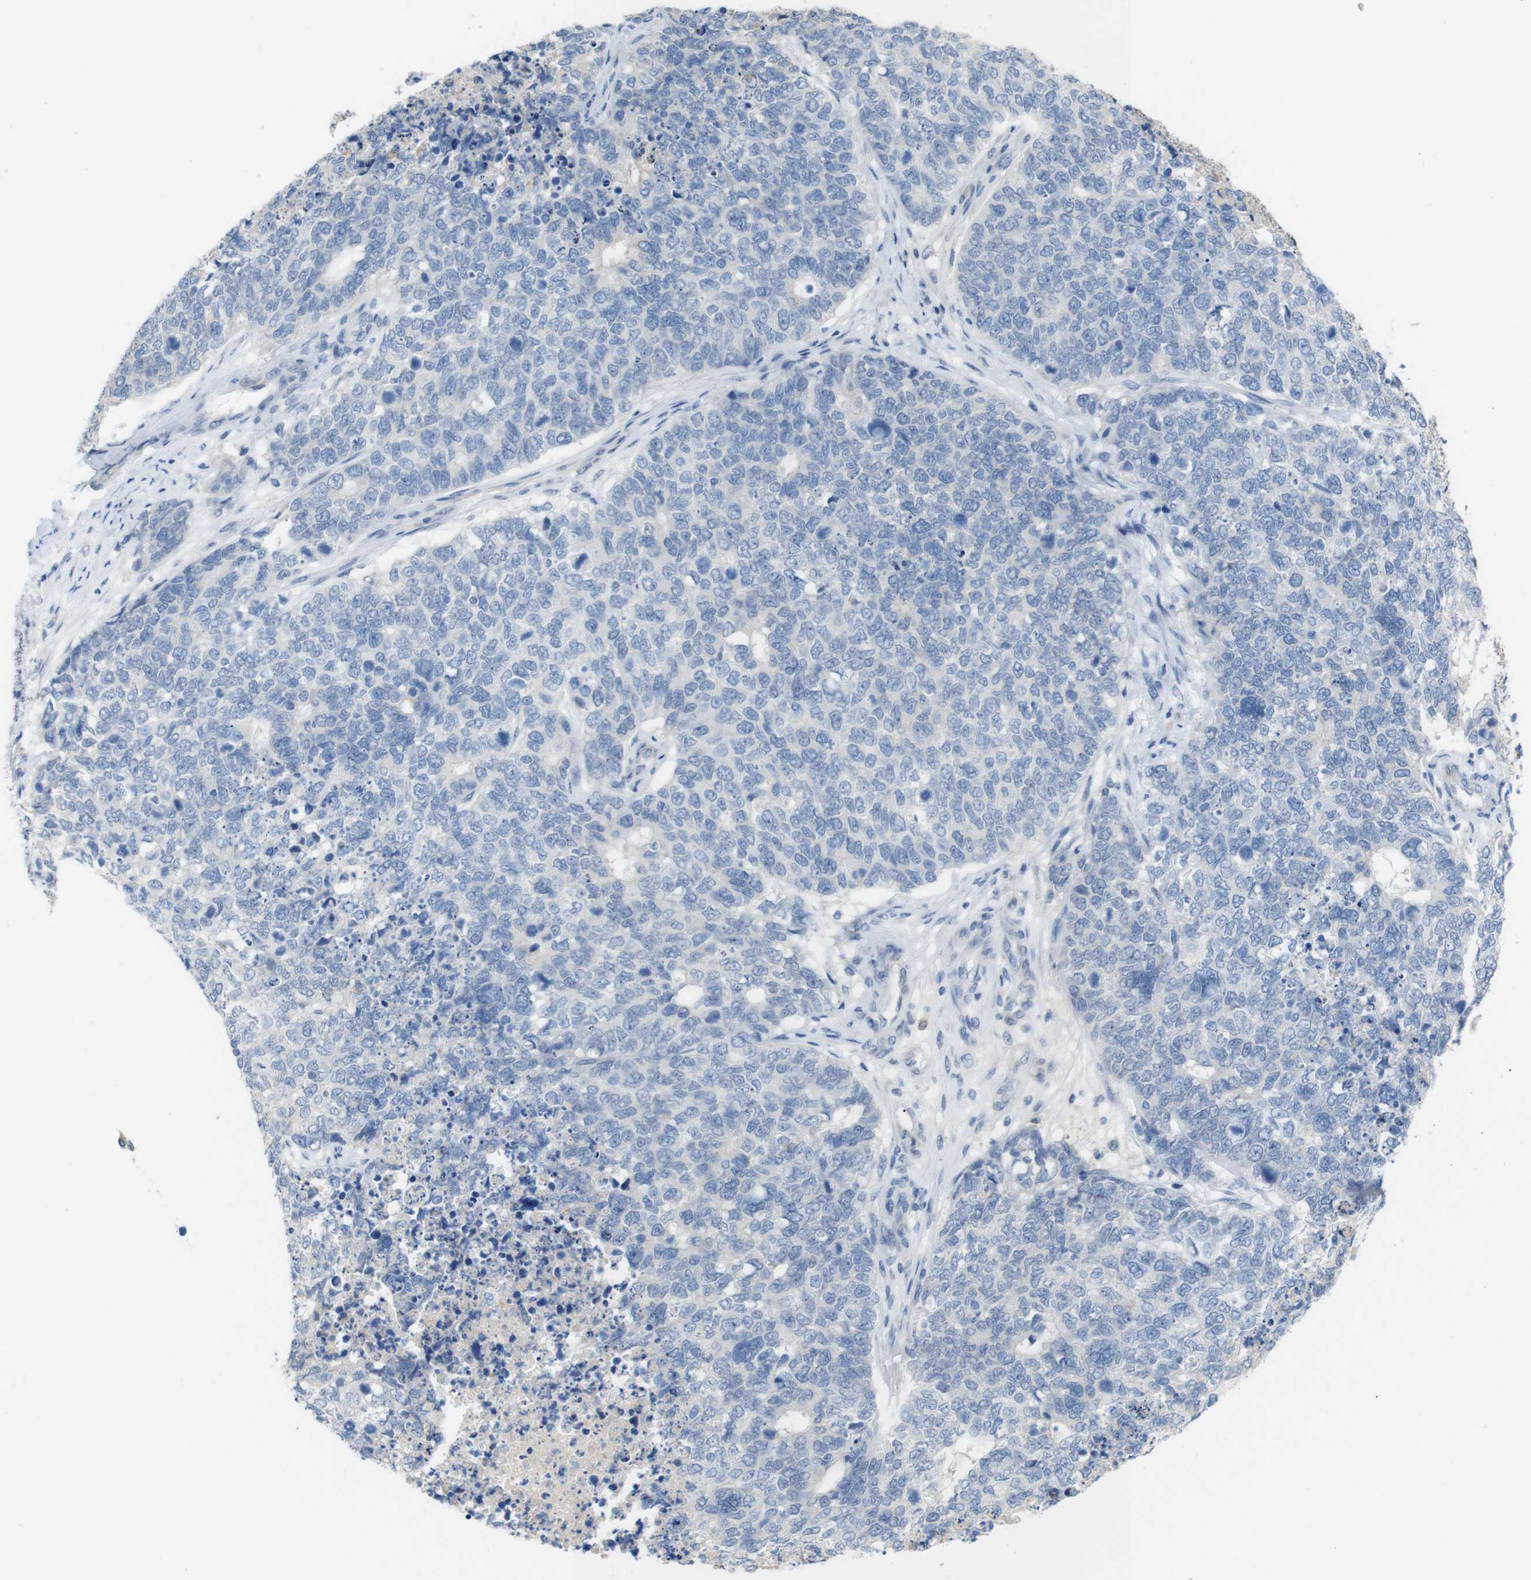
{"staining": {"intensity": "negative", "quantity": "none", "location": "none"}, "tissue": "cervical cancer", "cell_type": "Tumor cells", "image_type": "cancer", "snomed": [{"axis": "morphology", "description": "Squamous cell carcinoma, NOS"}, {"axis": "topography", "description": "Cervix"}], "caption": "A high-resolution histopathology image shows immunohistochemistry (IHC) staining of cervical cancer (squamous cell carcinoma), which shows no significant expression in tumor cells.", "gene": "CHRM5", "patient": {"sex": "female", "age": 63}}